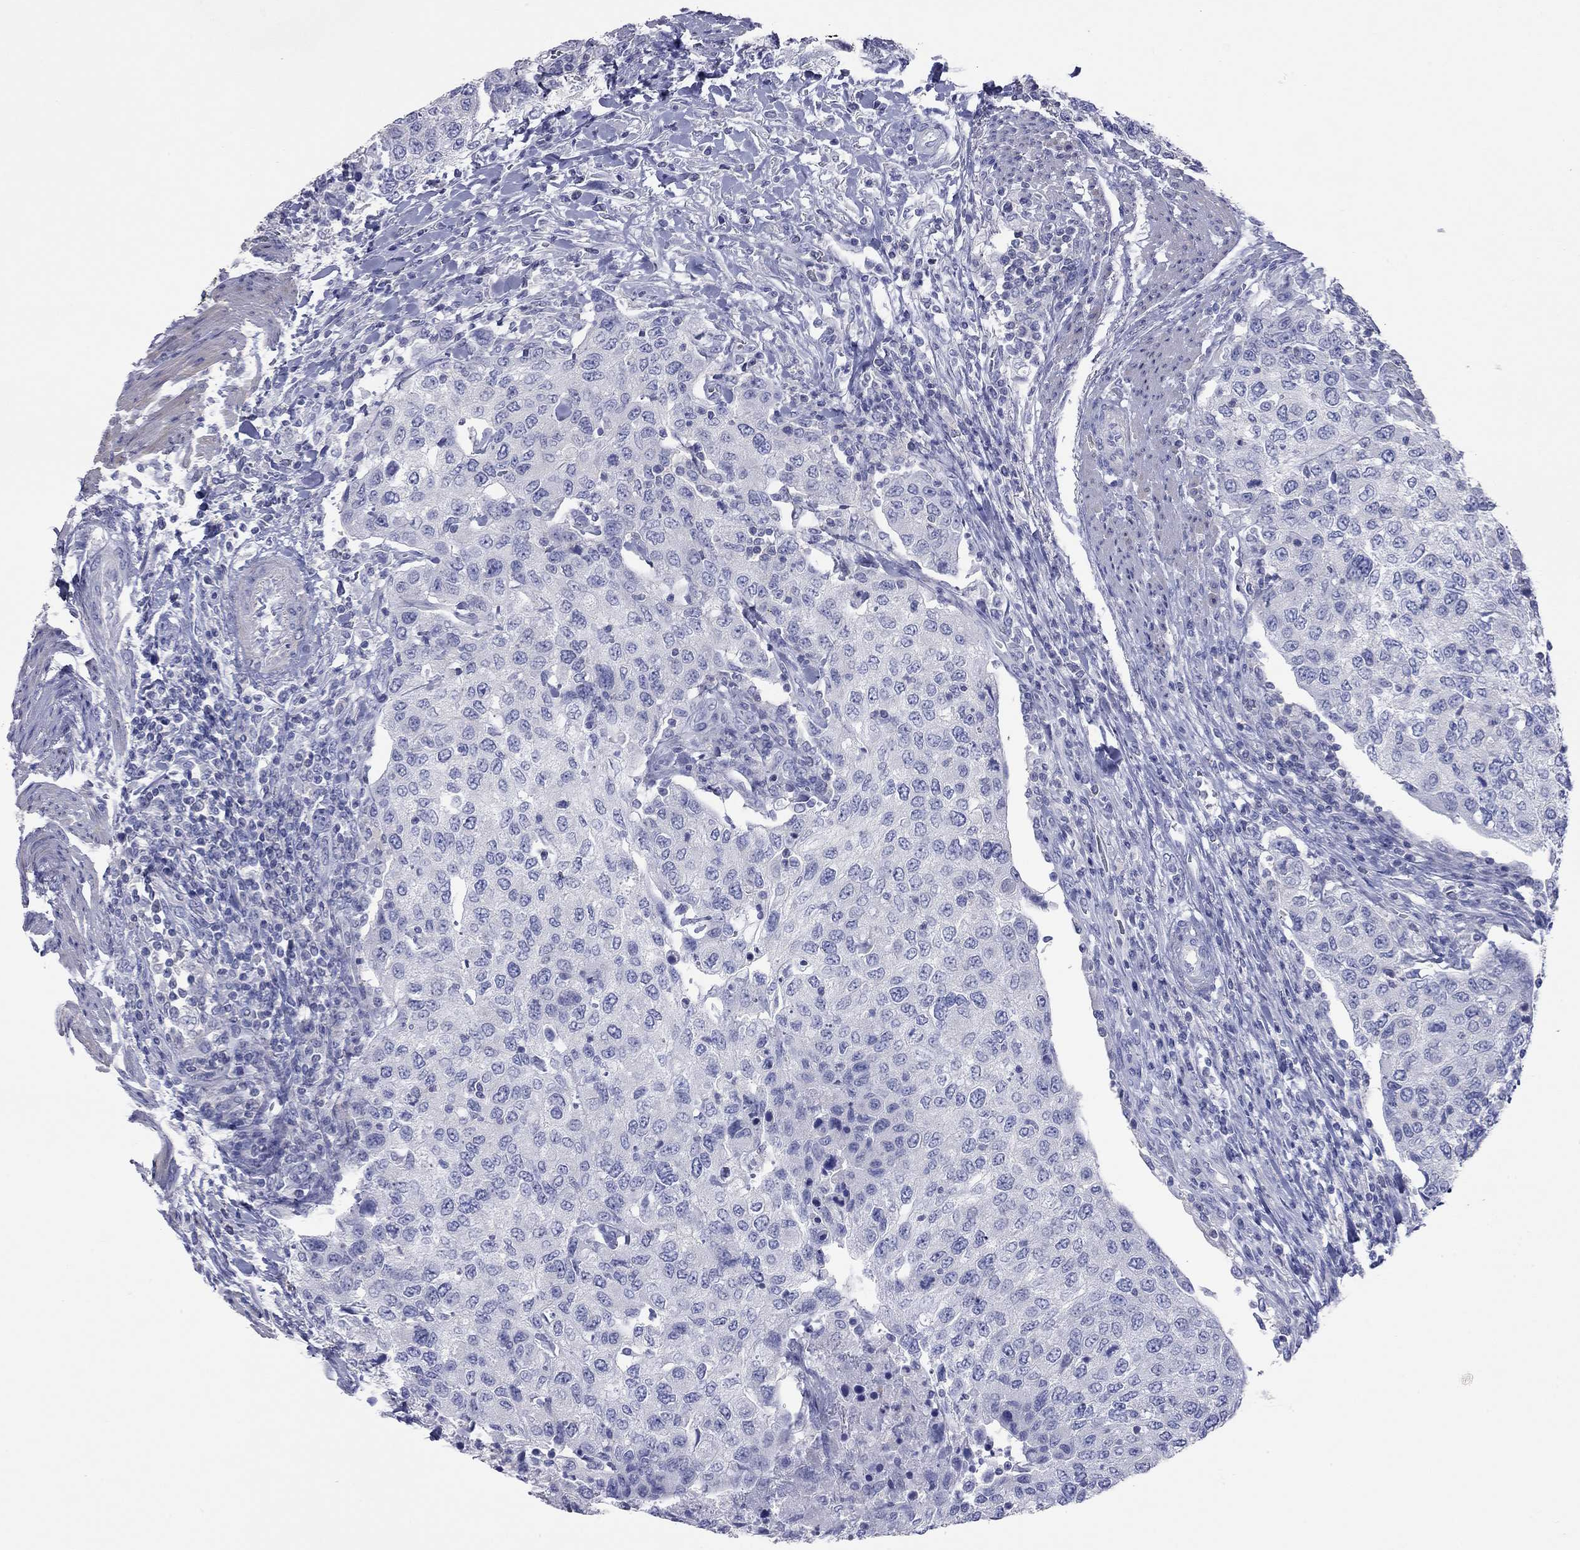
{"staining": {"intensity": "negative", "quantity": "none", "location": "none"}, "tissue": "urothelial cancer", "cell_type": "Tumor cells", "image_type": "cancer", "snomed": [{"axis": "morphology", "description": "Urothelial carcinoma, High grade"}, {"axis": "topography", "description": "Urinary bladder"}], "caption": "The immunohistochemistry (IHC) micrograph has no significant expression in tumor cells of high-grade urothelial carcinoma tissue.", "gene": "ACTL7B", "patient": {"sex": "female", "age": 78}}